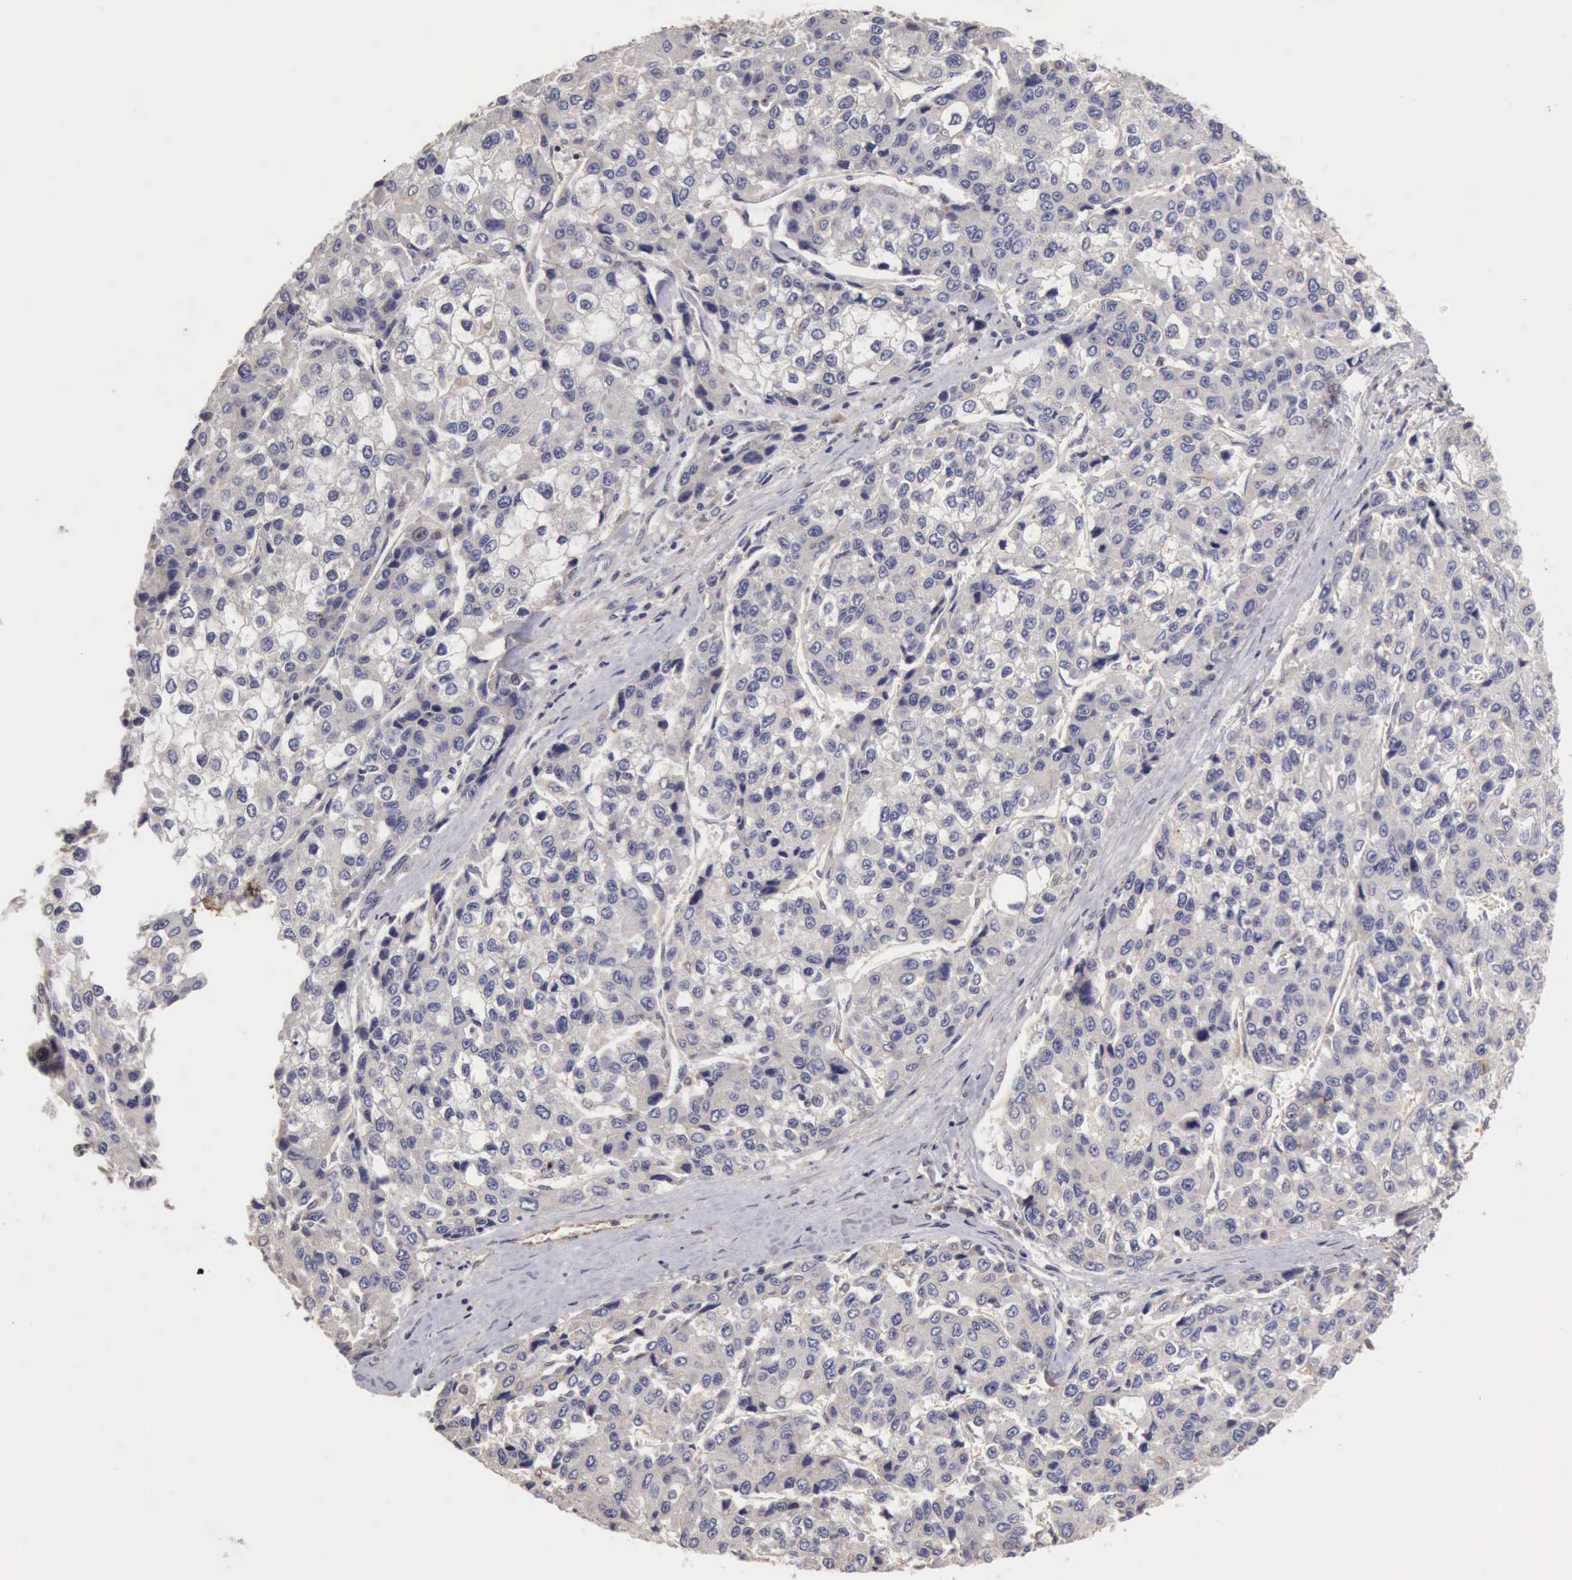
{"staining": {"intensity": "negative", "quantity": "none", "location": "none"}, "tissue": "liver cancer", "cell_type": "Tumor cells", "image_type": "cancer", "snomed": [{"axis": "morphology", "description": "Carcinoma, Hepatocellular, NOS"}, {"axis": "topography", "description": "Liver"}], "caption": "This is an immunohistochemistry photomicrograph of human liver hepatocellular carcinoma. There is no staining in tumor cells.", "gene": "BMX", "patient": {"sex": "female", "age": 66}}